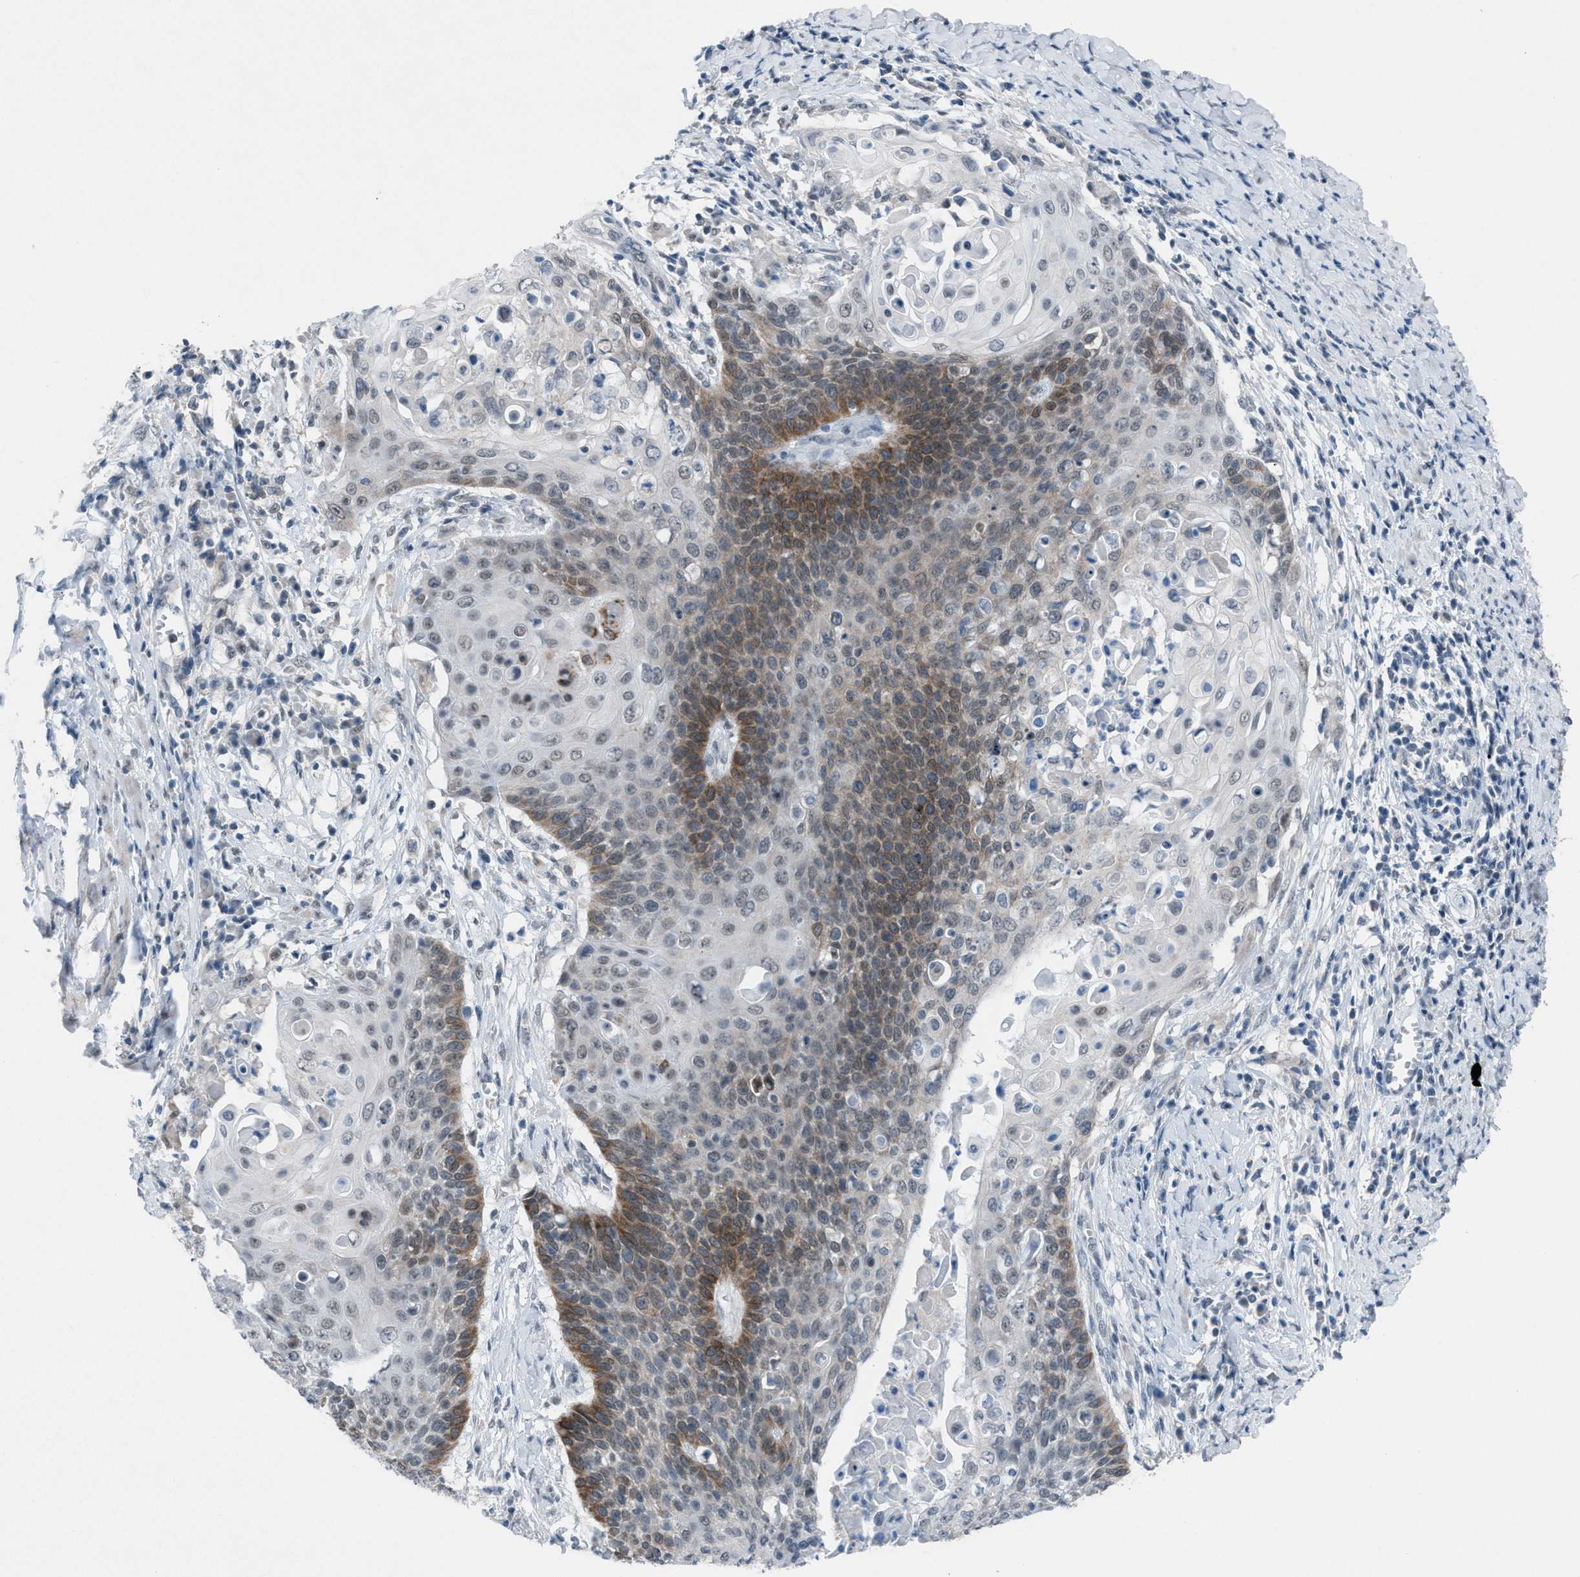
{"staining": {"intensity": "moderate", "quantity": "25%-75%", "location": "cytoplasmic/membranous"}, "tissue": "cervical cancer", "cell_type": "Tumor cells", "image_type": "cancer", "snomed": [{"axis": "morphology", "description": "Squamous cell carcinoma, NOS"}, {"axis": "topography", "description": "Cervix"}], "caption": "Squamous cell carcinoma (cervical) tissue displays moderate cytoplasmic/membranous staining in about 25%-75% of tumor cells, visualized by immunohistochemistry.", "gene": "ANAPC11", "patient": {"sex": "female", "age": 39}}